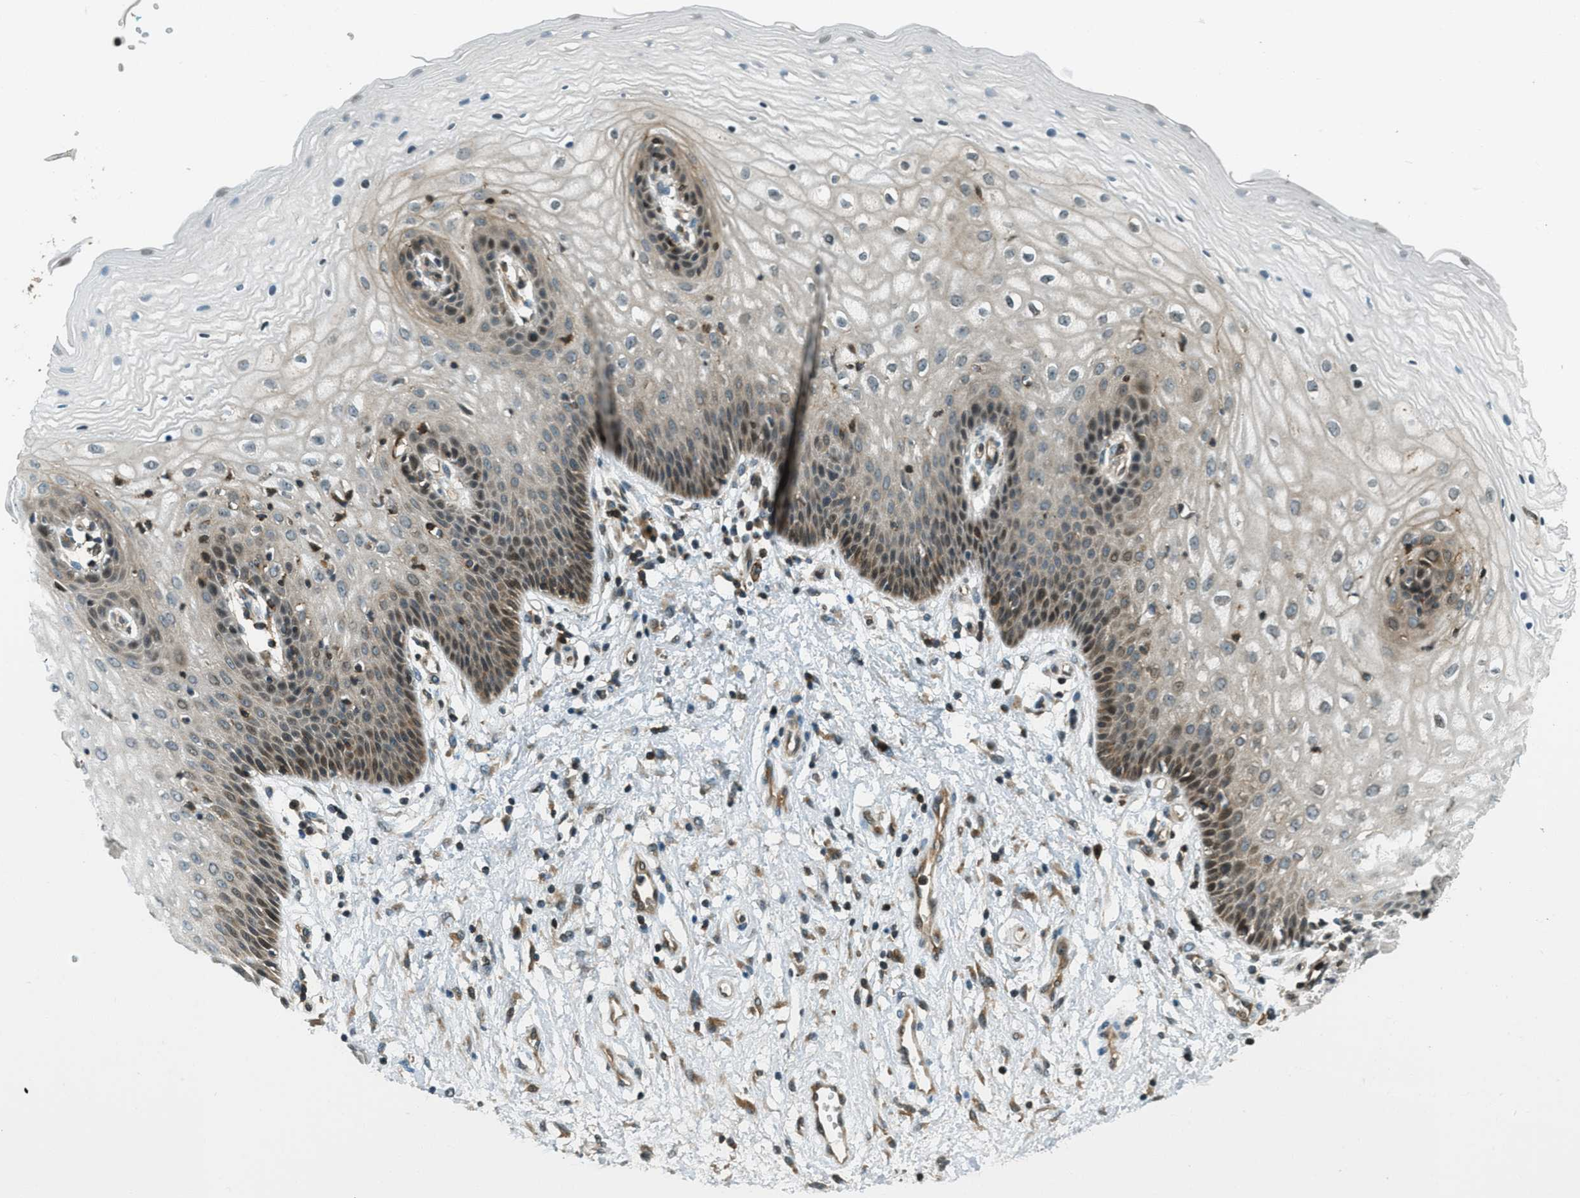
{"staining": {"intensity": "moderate", "quantity": "25%-75%", "location": "cytoplasmic/membranous,nuclear"}, "tissue": "vagina", "cell_type": "Squamous epithelial cells", "image_type": "normal", "snomed": [{"axis": "morphology", "description": "Normal tissue, NOS"}, {"axis": "topography", "description": "Vagina"}], "caption": "Vagina stained with IHC shows moderate cytoplasmic/membranous,nuclear positivity in approximately 25%-75% of squamous epithelial cells. The staining is performed using DAB brown chromogen to label protein expression. The nuclei are counter-stained blue using hematoxylin.", "gene": "PTPN23", "patient": {"sex": "female", "age": 34}}